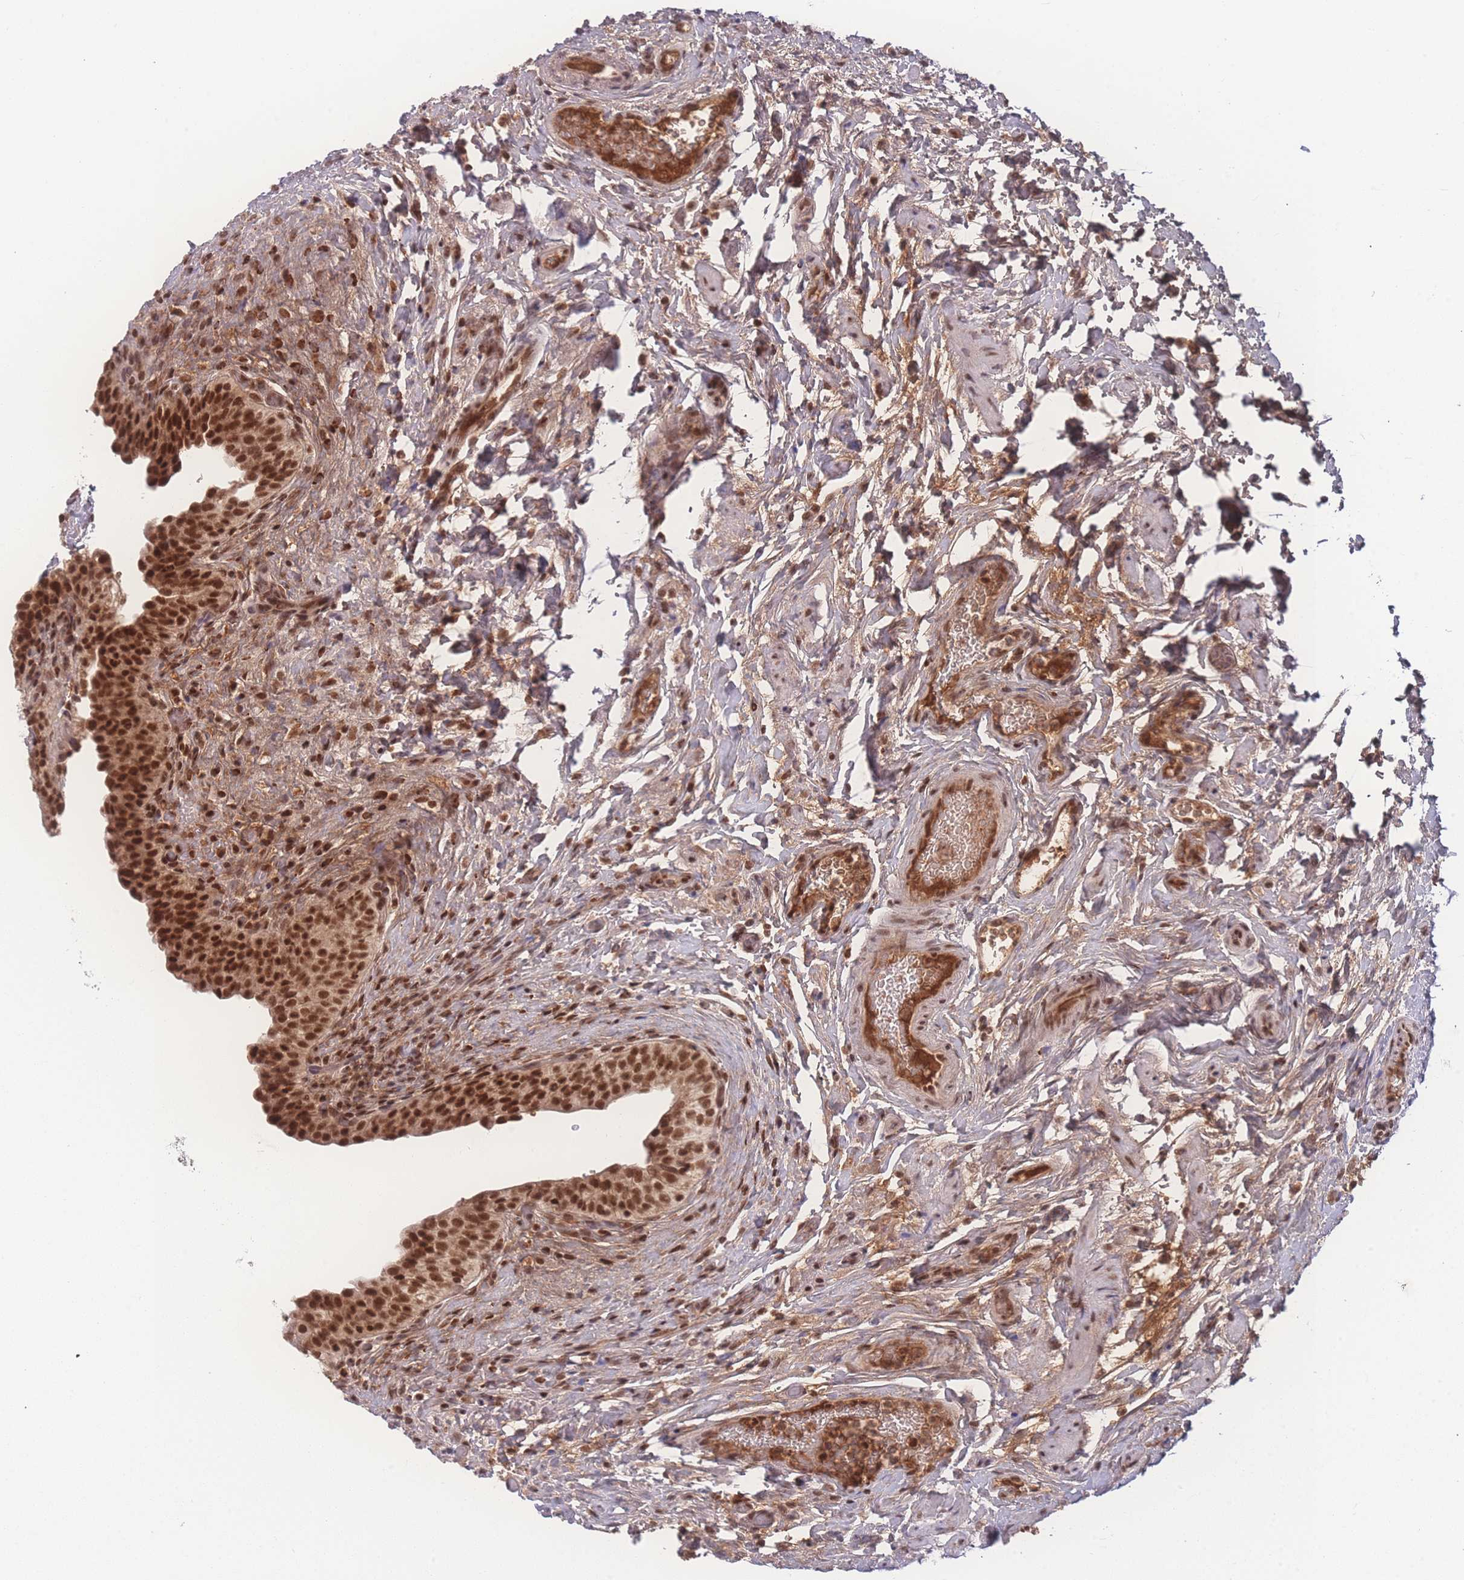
{"staining": {"intensity": "strong", "quantity": ">75%", "location": "nuclear"}, "tissue": "urinary bladder", "cell_type": "Urothelial cells", "image_type": "normal", "snomed": [{"axis": "morphology", "description": "Normal tissue, NOS"}, {"axis": "topography", "description": "Urinary bladder"}], "caption": "Urothelial cells exhibit high levels of strong nuclear positivity in about >75% of cells in benign urinary bladder. The protein is shown in brown color, while the nuclei are stained blue.", "gene": "RAVER1", "patient": {"sex": "male", "age": 69}}